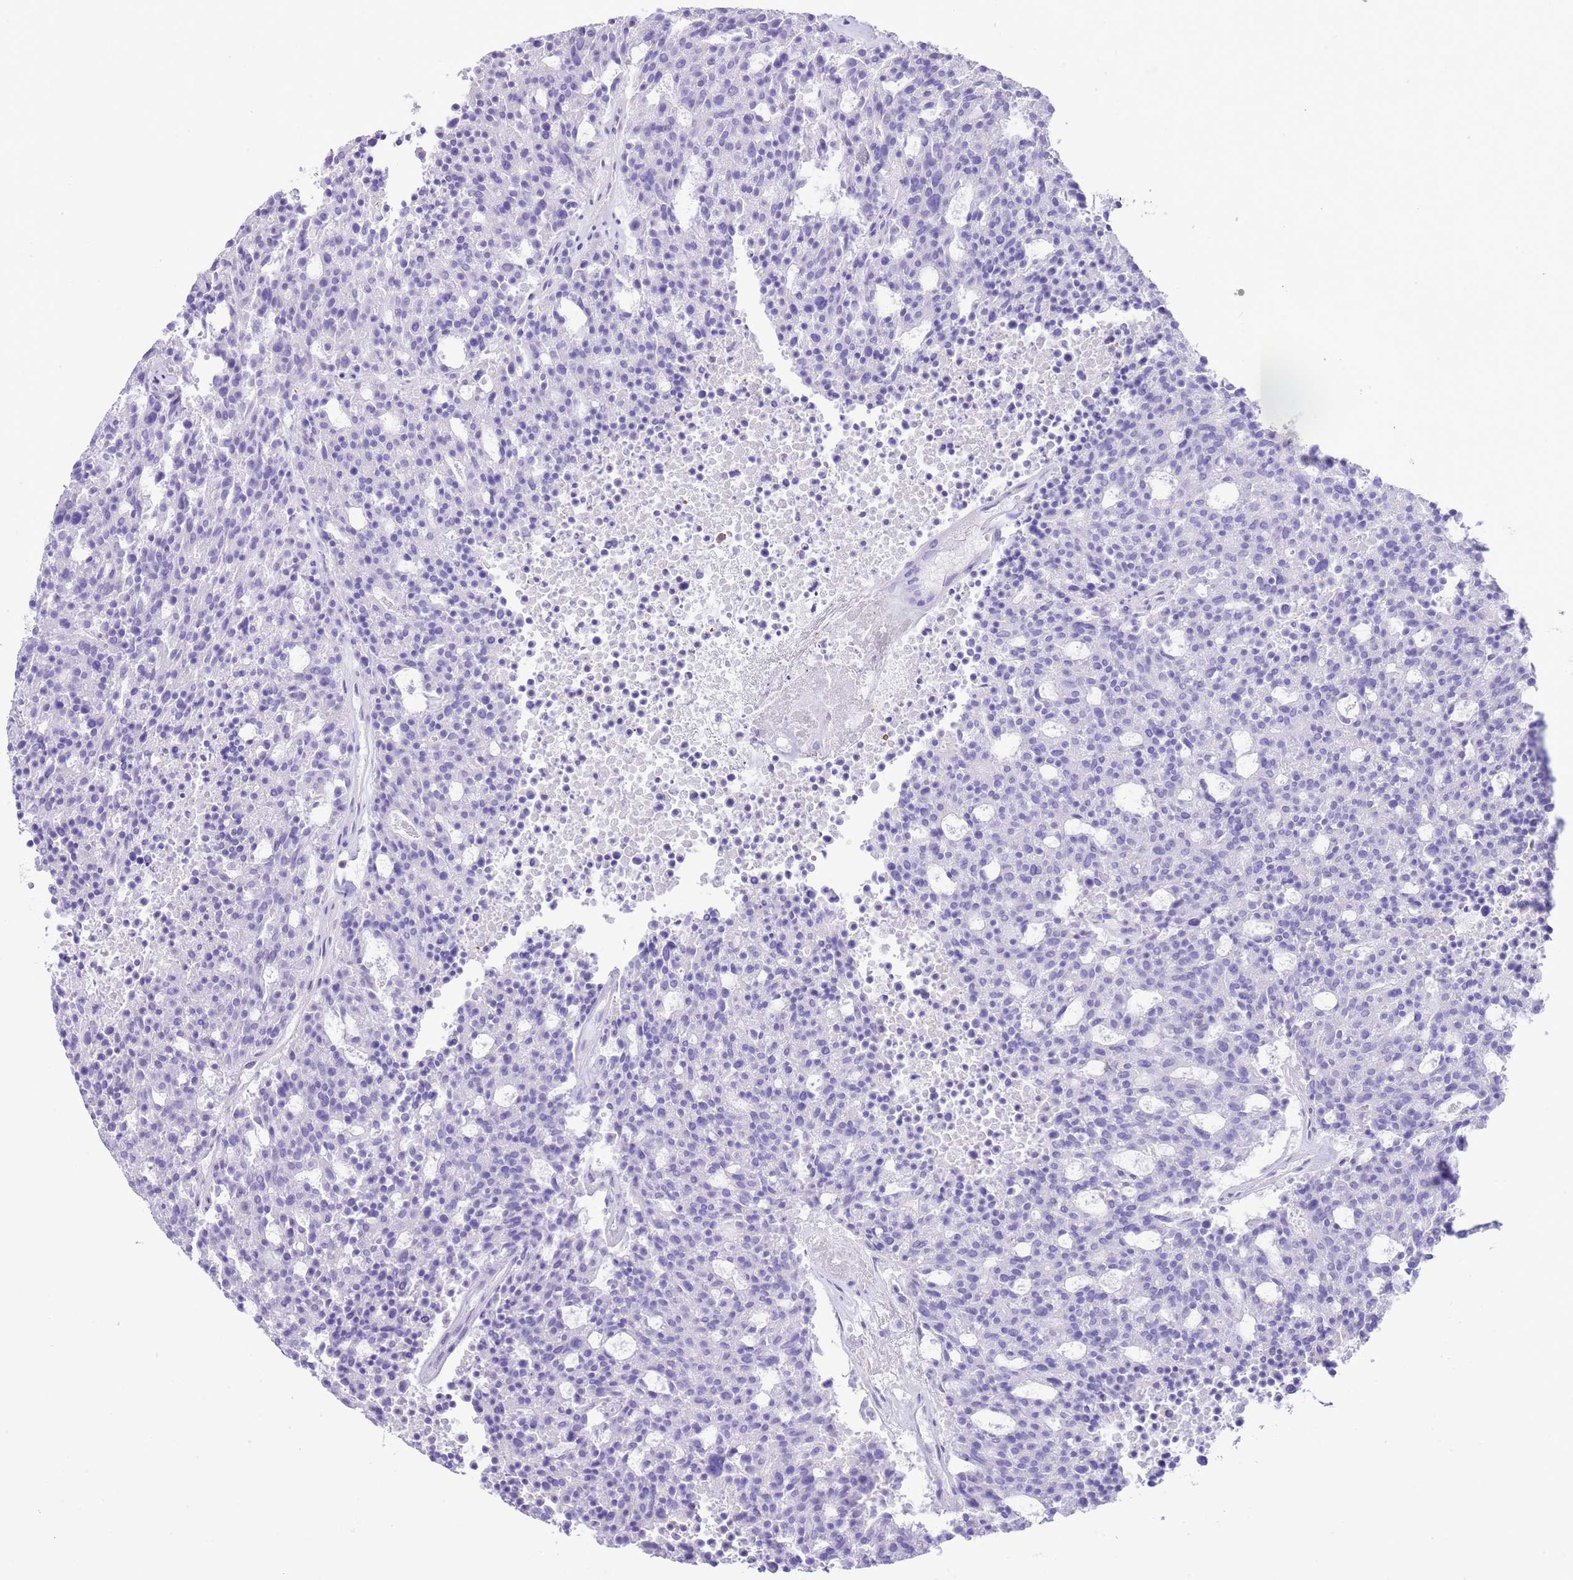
{"staining": {"intensity": "negative", "quantity": "none", "location": "none"}, "tissue": "carcinoid", "cell_type": "Tumor cells", "image_type": "cancer", "snomed": [{"axis": "morphology", "description": "Carcinoid, malignant, NOS"}, {"axis": "topography", "description": "Pancreas"}], "caption": "Immunohistochemistry (IHC) histopathology image of malignant carcinoid stained for a protein (brown), which displays no positivity in tumor cells.", "gene": "EFHD2", "patient": {"sex": "female", "age": 54}}